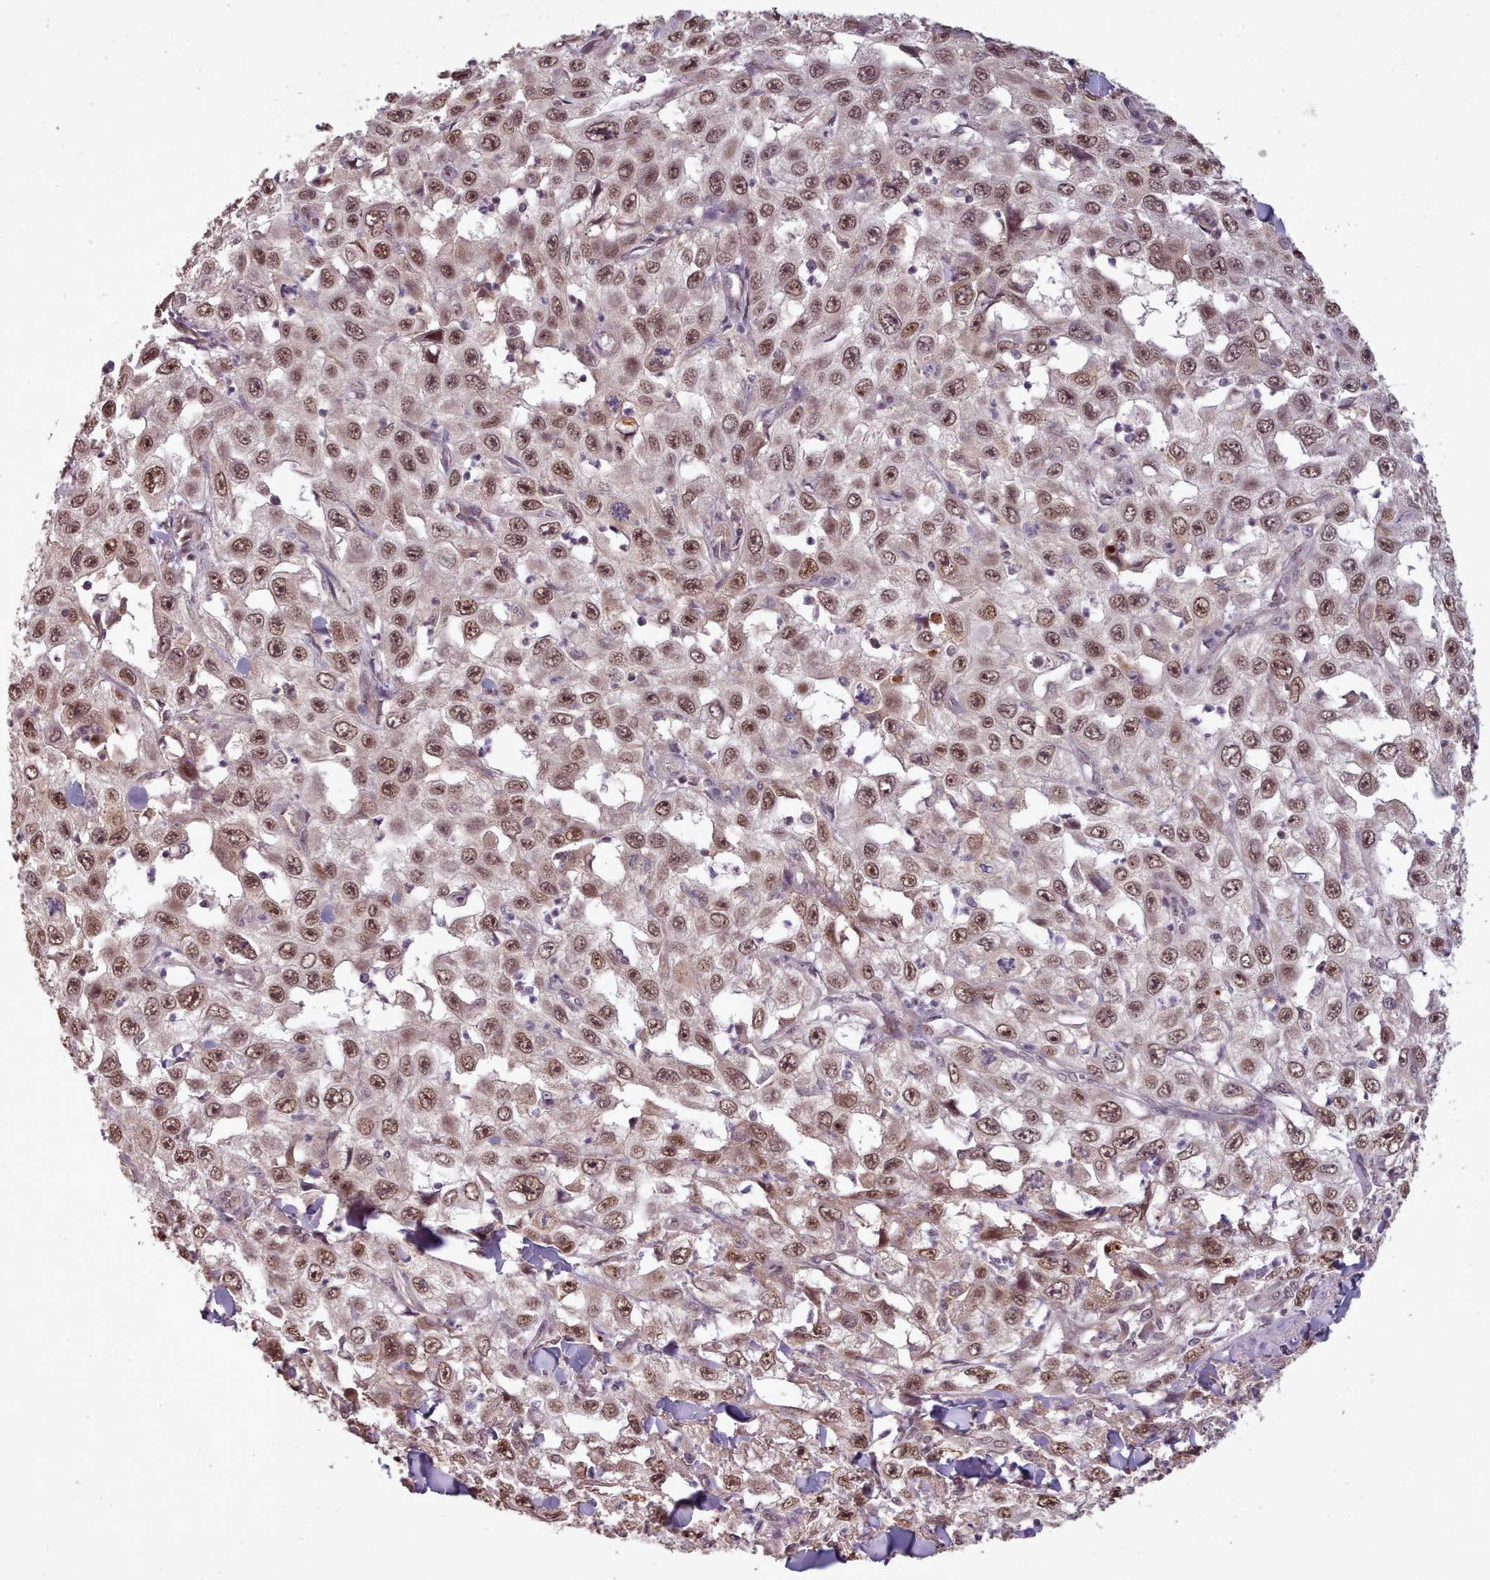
{"staining": {"intensity": "moderate", "quantity": ">75%", "location": "nuclear"}, "tissue": "skin cancer", "cell_type": "Tumor cells", "image_type": "cancer", "snomed": [{"axis": "morphology", "description": "Squamous cell carcinoma, NOS"}, {"axis": "topography", "description": "Skin"}], "caption": "Squamous cell carcinoma (skin) stained with DAB (3,3'-diaminobenzidine) immunohistochemistry displays medium levels of moderate nuclear expression in about >75% of tumor cells.", "gene": "CDC6", "patient": {"sex": "male", "age": 82}}